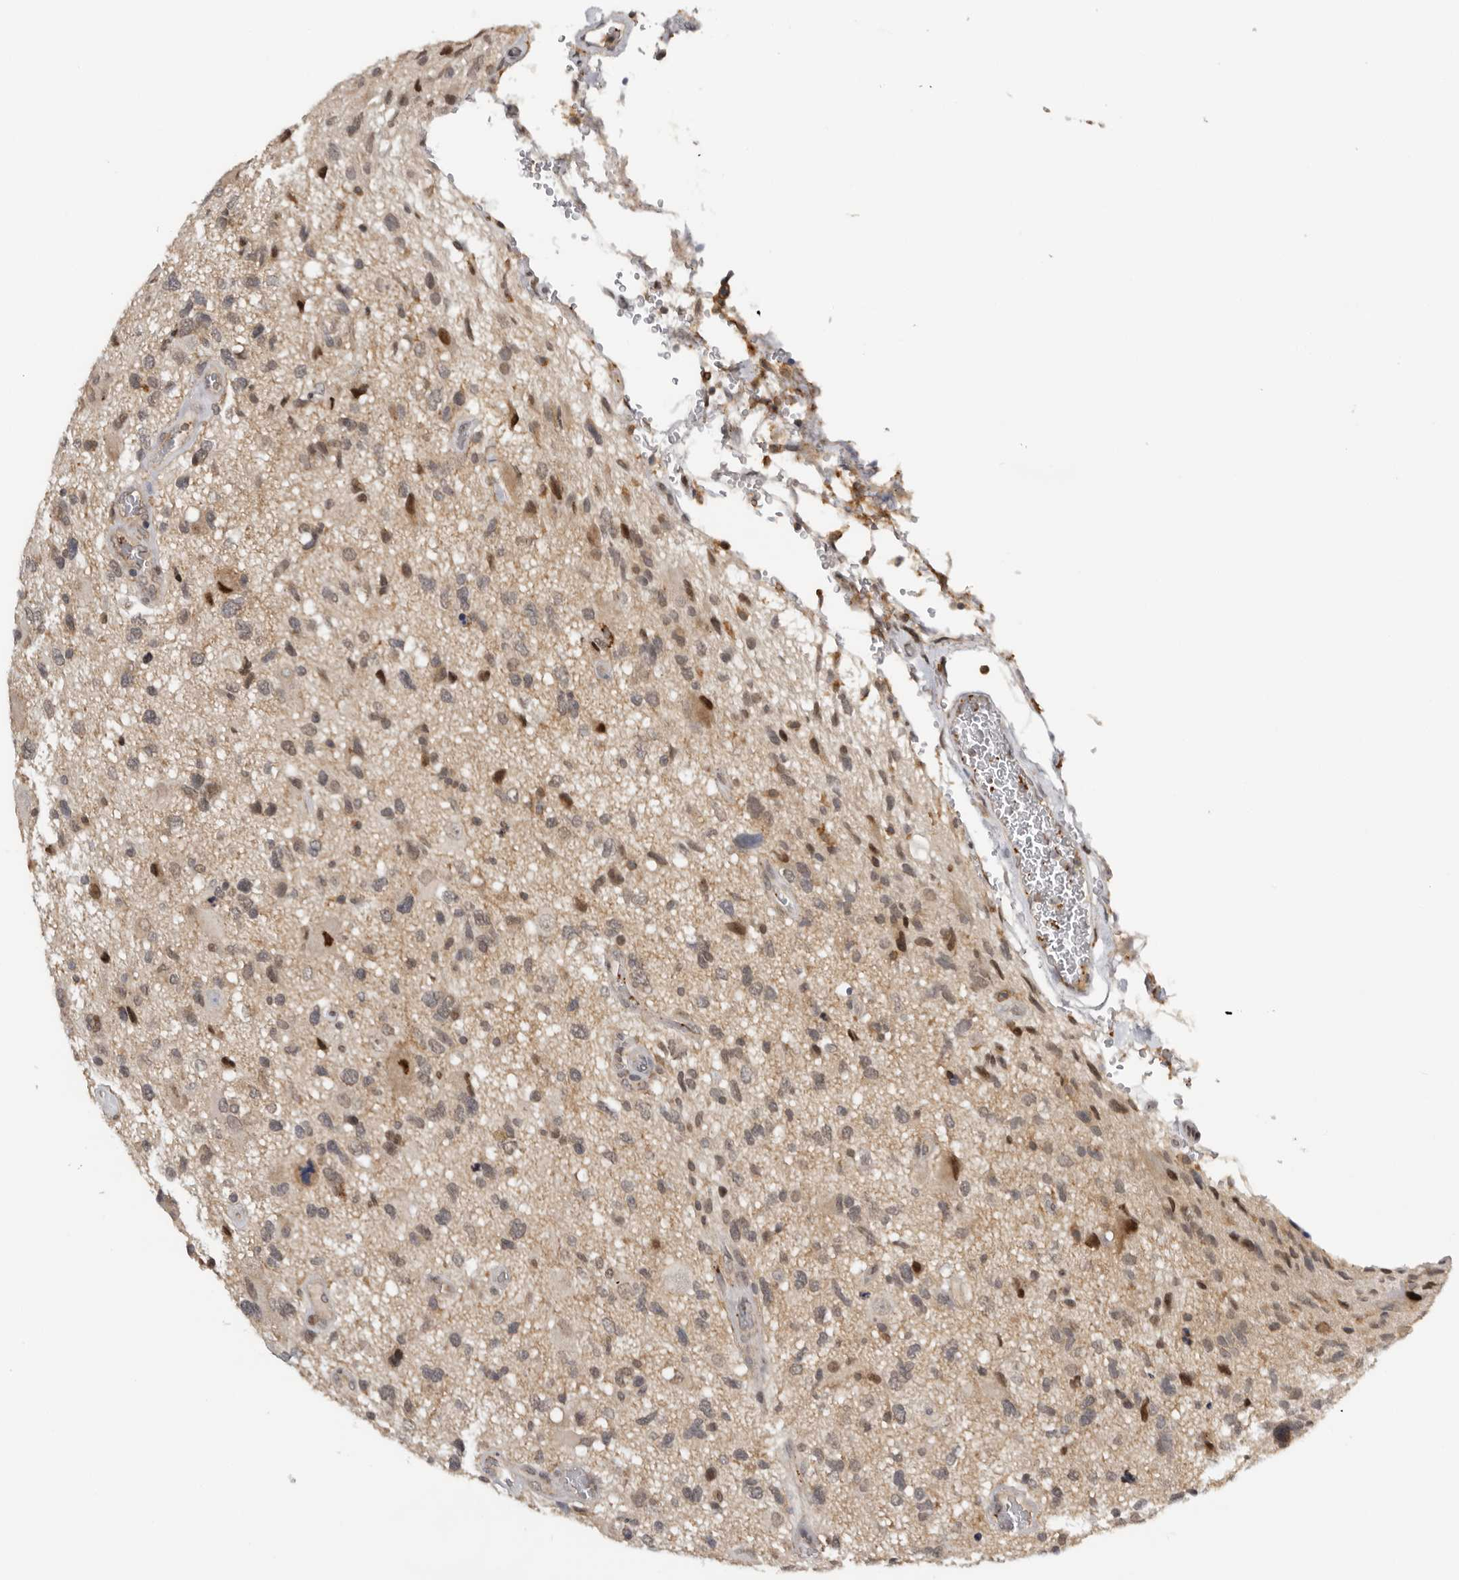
{"staining": {"intensity": "weak", "quantity": "<25%", "location": "nuclear"}, "tissue": "glioma", "cell_type": "Tumor cells", "image_type": "cancer", "snomed": [{"axis": "morphology", "description": "Glioma, malignant, High grade"}, {"axis": "topography", "description": "Brain"}], "caption": "Tumor cells show no significant protein positivity in malignant glioma (high-grade).", "gene": "KIF2B", "patient": {"sex": "male", "age": 33}}